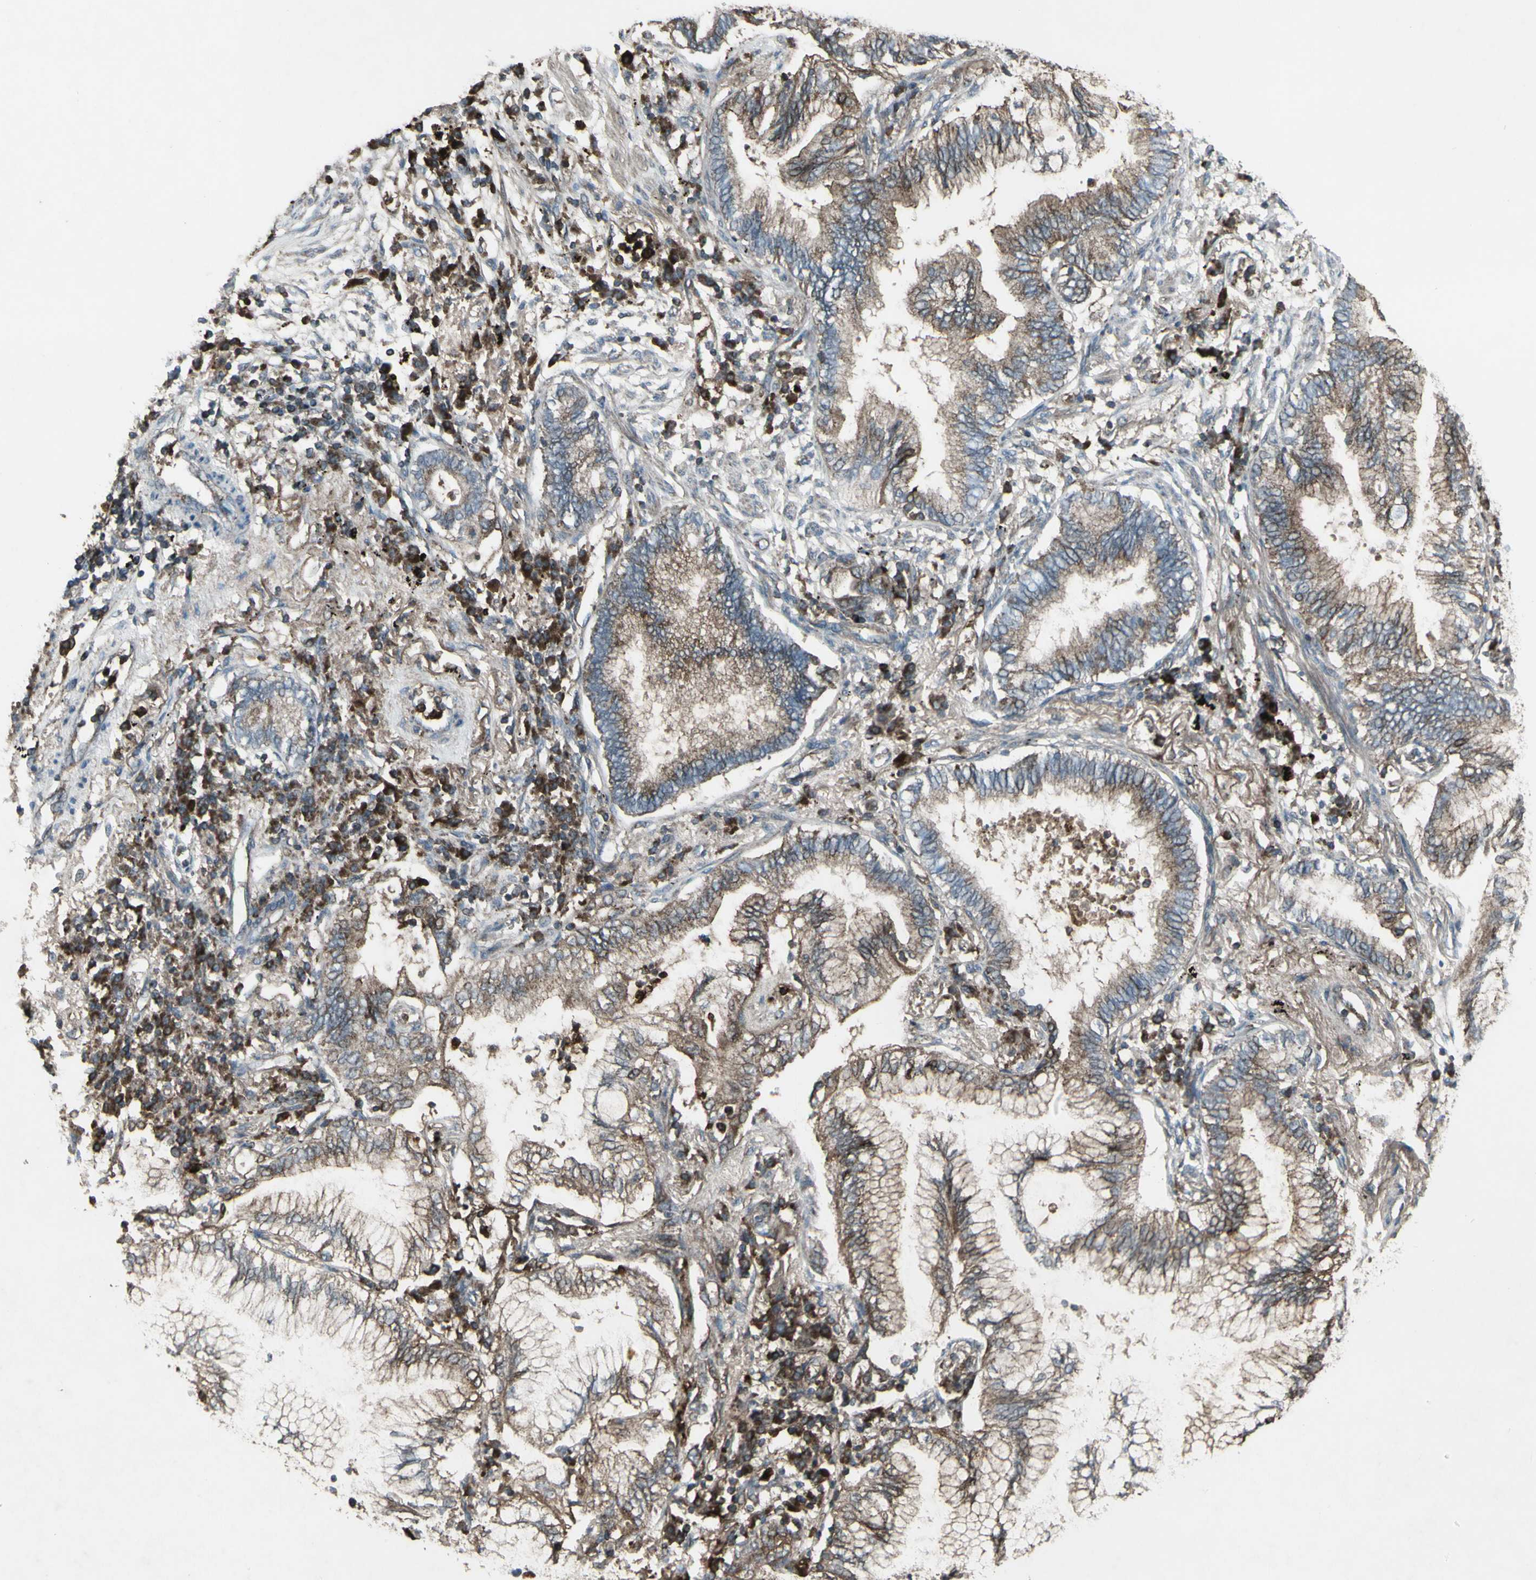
{"staining": {"intensity": "weak", "quantity": ">75%", "location": "cytoplasmic/membranous"}, "tissue": "lung cancer", "cell_type": "Tumor cells", "image_type": "cancer", "snomed": [{"axis": "morphology", "description": "Normal tissue, NOS"}, {"axis": "morphology", "description": "Adenocarcinoma, NOS"}, {"axis": "topography", "description": "Bronchus"}, {"axis": "topography", "description": "Lung"}], "caption": "Lung cancer was stained to show a protein in brown. There is low levels of weak cytoplasmic/membranous staining in about >75% of tumor cells. (brown staining indicates protein expression, while blue staining denotes nuclei).", "gene": "SHC1", "patient": {"sex": "female", "age": 70}}